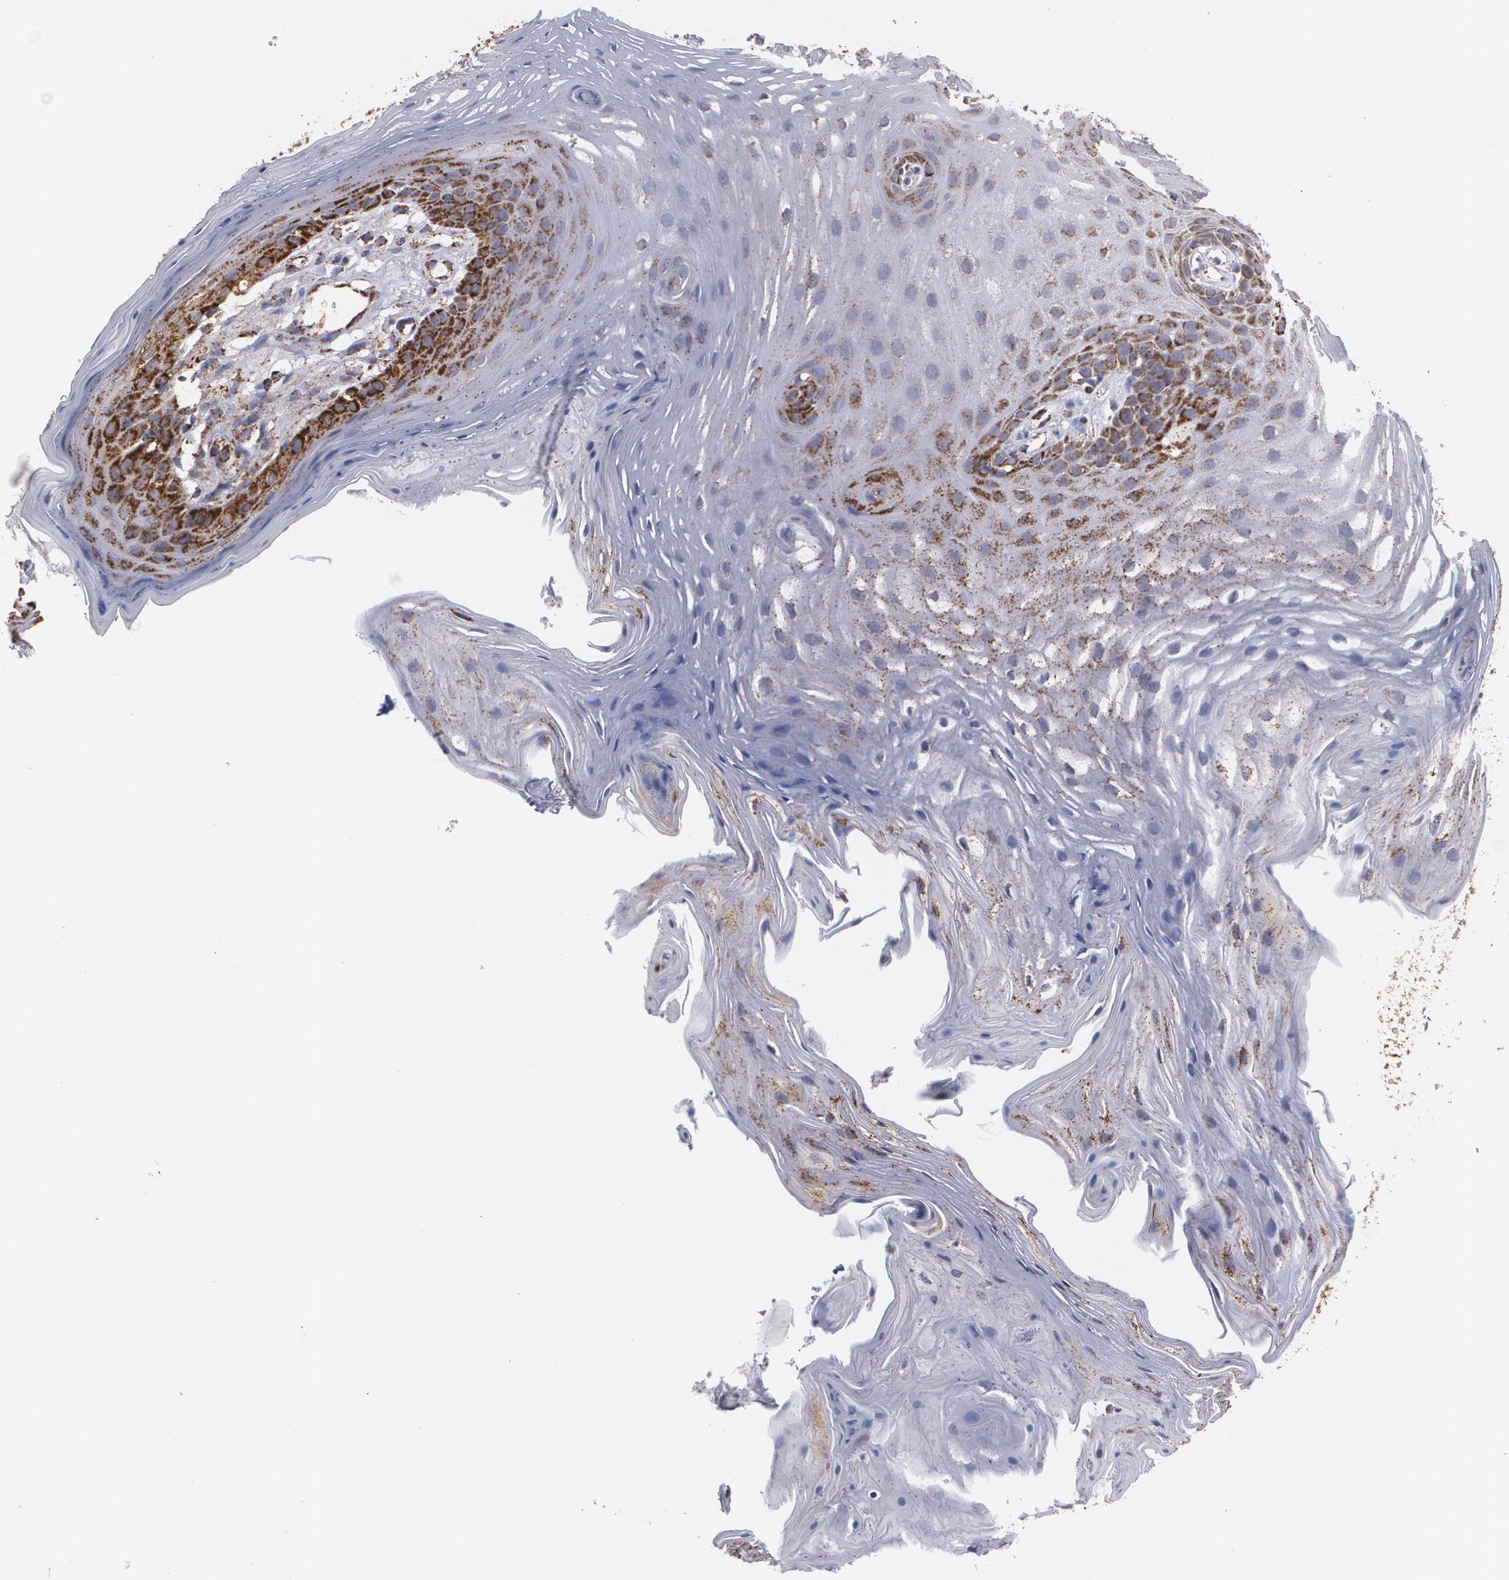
{"staining": {"intensity": "moderate", "quantity": "25%-75%", "location": "cytoplasmic/membranous"}, "tissue": "oral mucosa", "cell_type": "Squamous epithelial cells", "image_type": "normal", "snomed": [{"axis": "morphology", "description": "Normal tissue, NOS"}, {"axis": "topography", "description": "Oral tissue"}], "caption": "Protein positivity by immunohistochemistry (IHC) exhibits moderate cytoplasmic/membranous staining in approximately 25%-75% of squamous epithelial cells in unremarkable oral mucosa.", "gene": "HSPD1", "patient": {"sex": "male", "age": 62}}